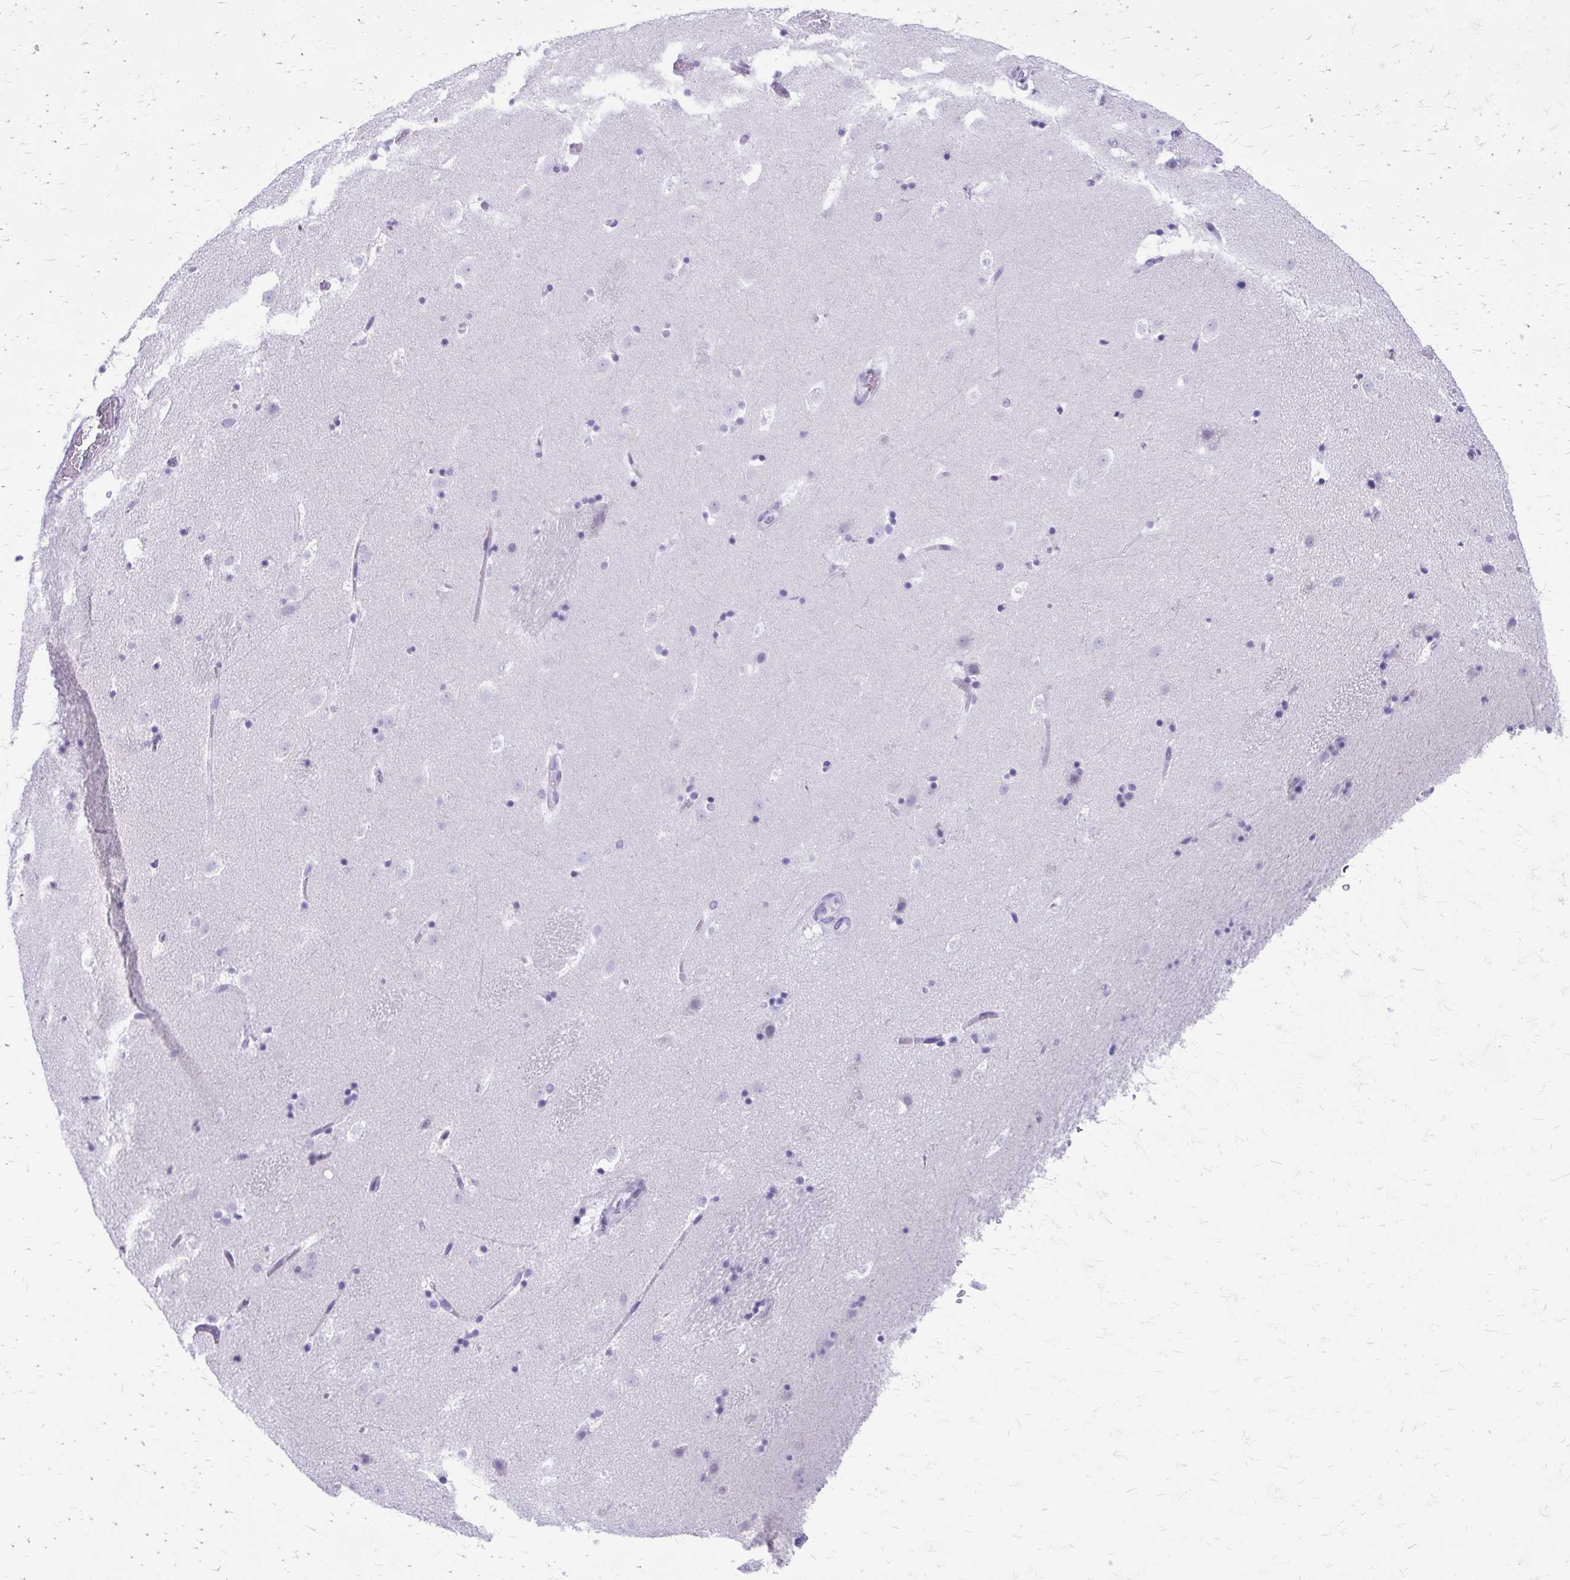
{"staining": {"intensity": "negative", "quantity": "none", "location": "none"}, "tissue": "caudate", "cell_type": "Glial cells", "image_type": "normal", "snomed": [{"axis": "morphology", "description": "Normal tissue, NOS"}, {"axis": "topography", "description": "Lateral ventricle wall"}], "caption": "High power microscopy micrograph of an immunohistochemistry micrograph of benign caudate, revealing no significant positivity in glial cells. Brightfield microscopy of immunohistochemistry stained with DAB (brown) and hematoxylin (blue), captured at high magnification.", "gene": "SATL1", "patient": {"sex": "male", "age": 37}}